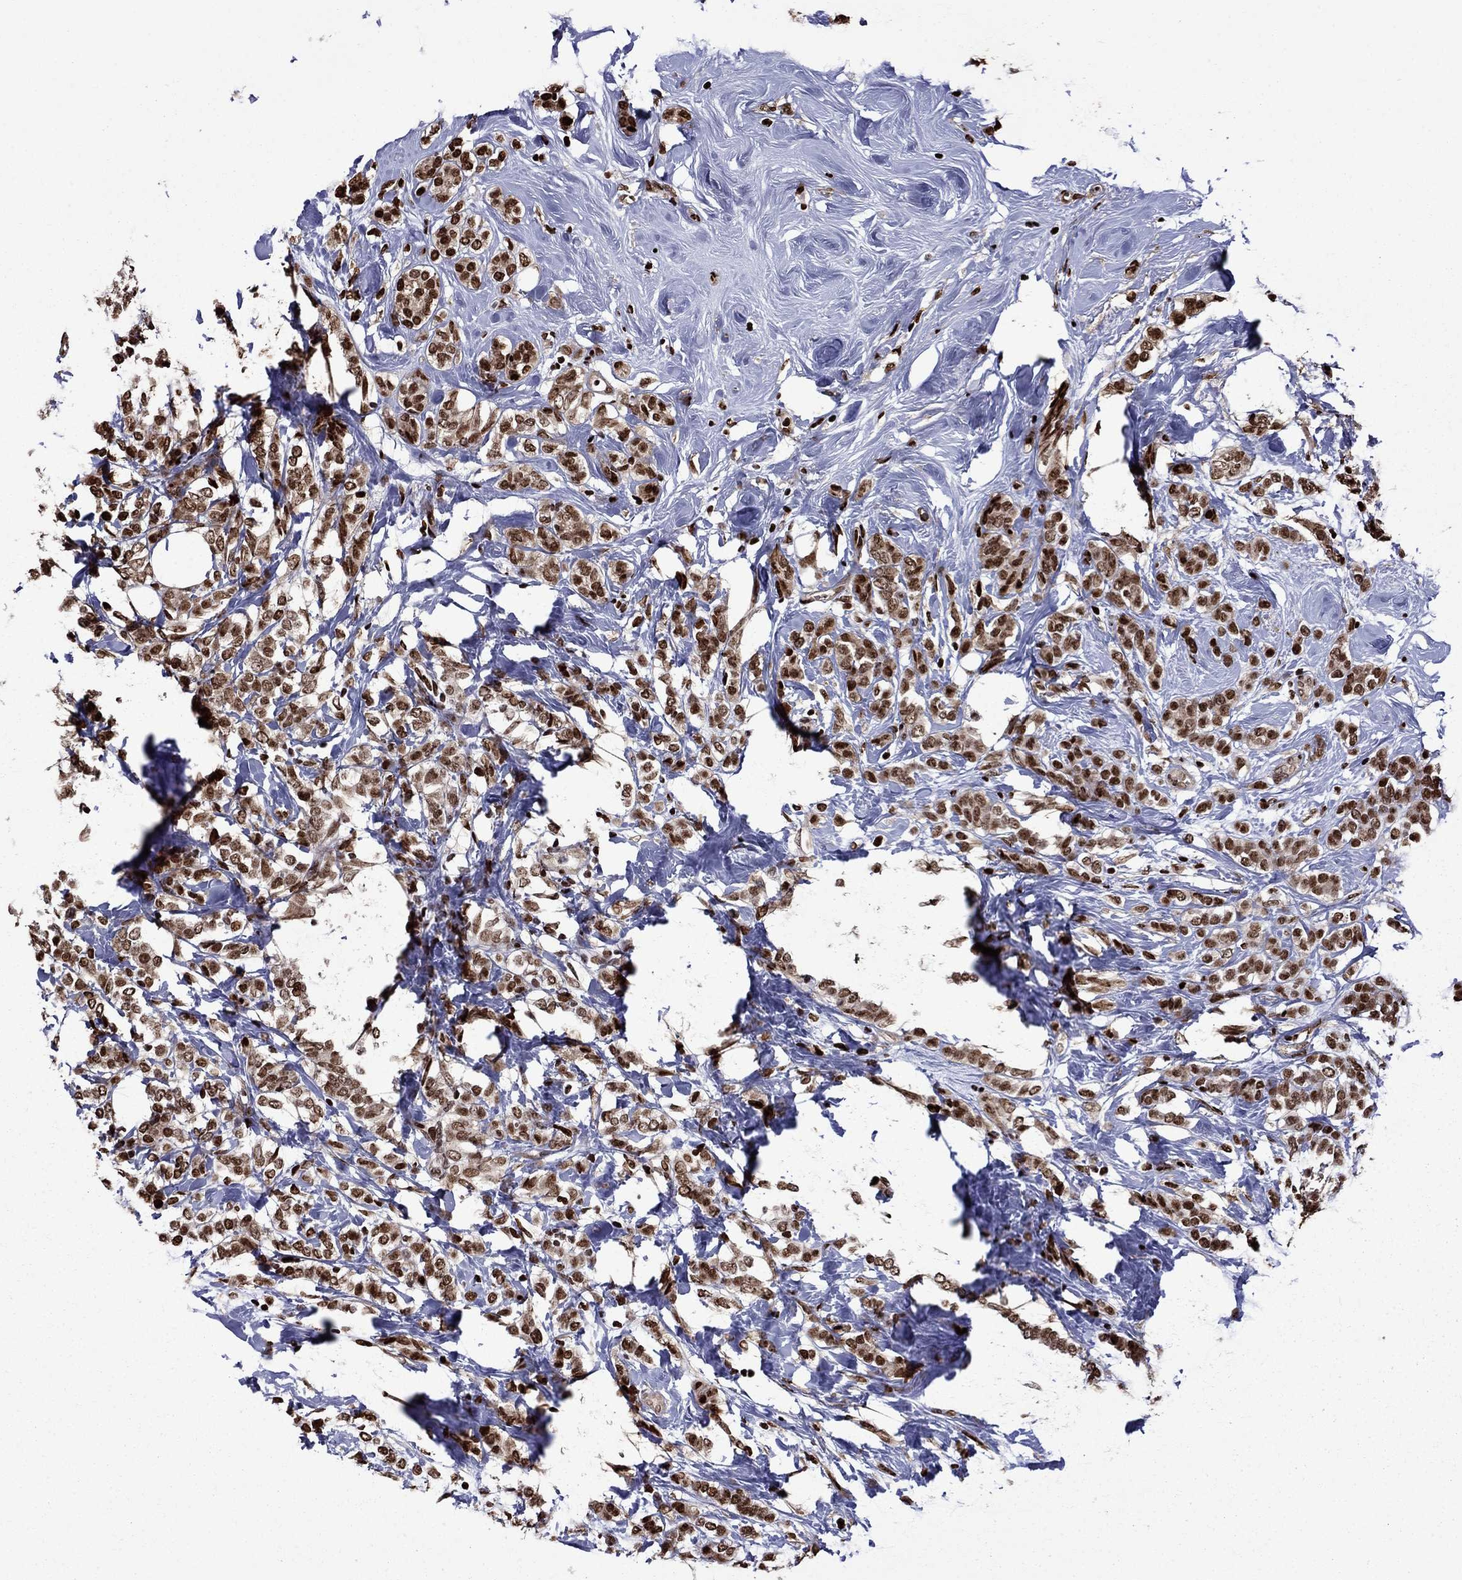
{"staining": {"intensity": "moderate", "quantity": ">75%", "location": "nuclear"}, "tissue": "breast cancer", "cell_type": "Tumor cells", "image_type": "cancer", "snomed": [{"axis": "morphology", "description": "Lobular carcinoma"}, {"axis": "topography", "description": "Breast"}], "caption": "Protein expression analysis of human lobular carcinoma (breast) reveals moderate nuclear staining in about >75% of tumor cells.", "gene": "LIMK1", "patient": {"sex": "female", "age": 49}}